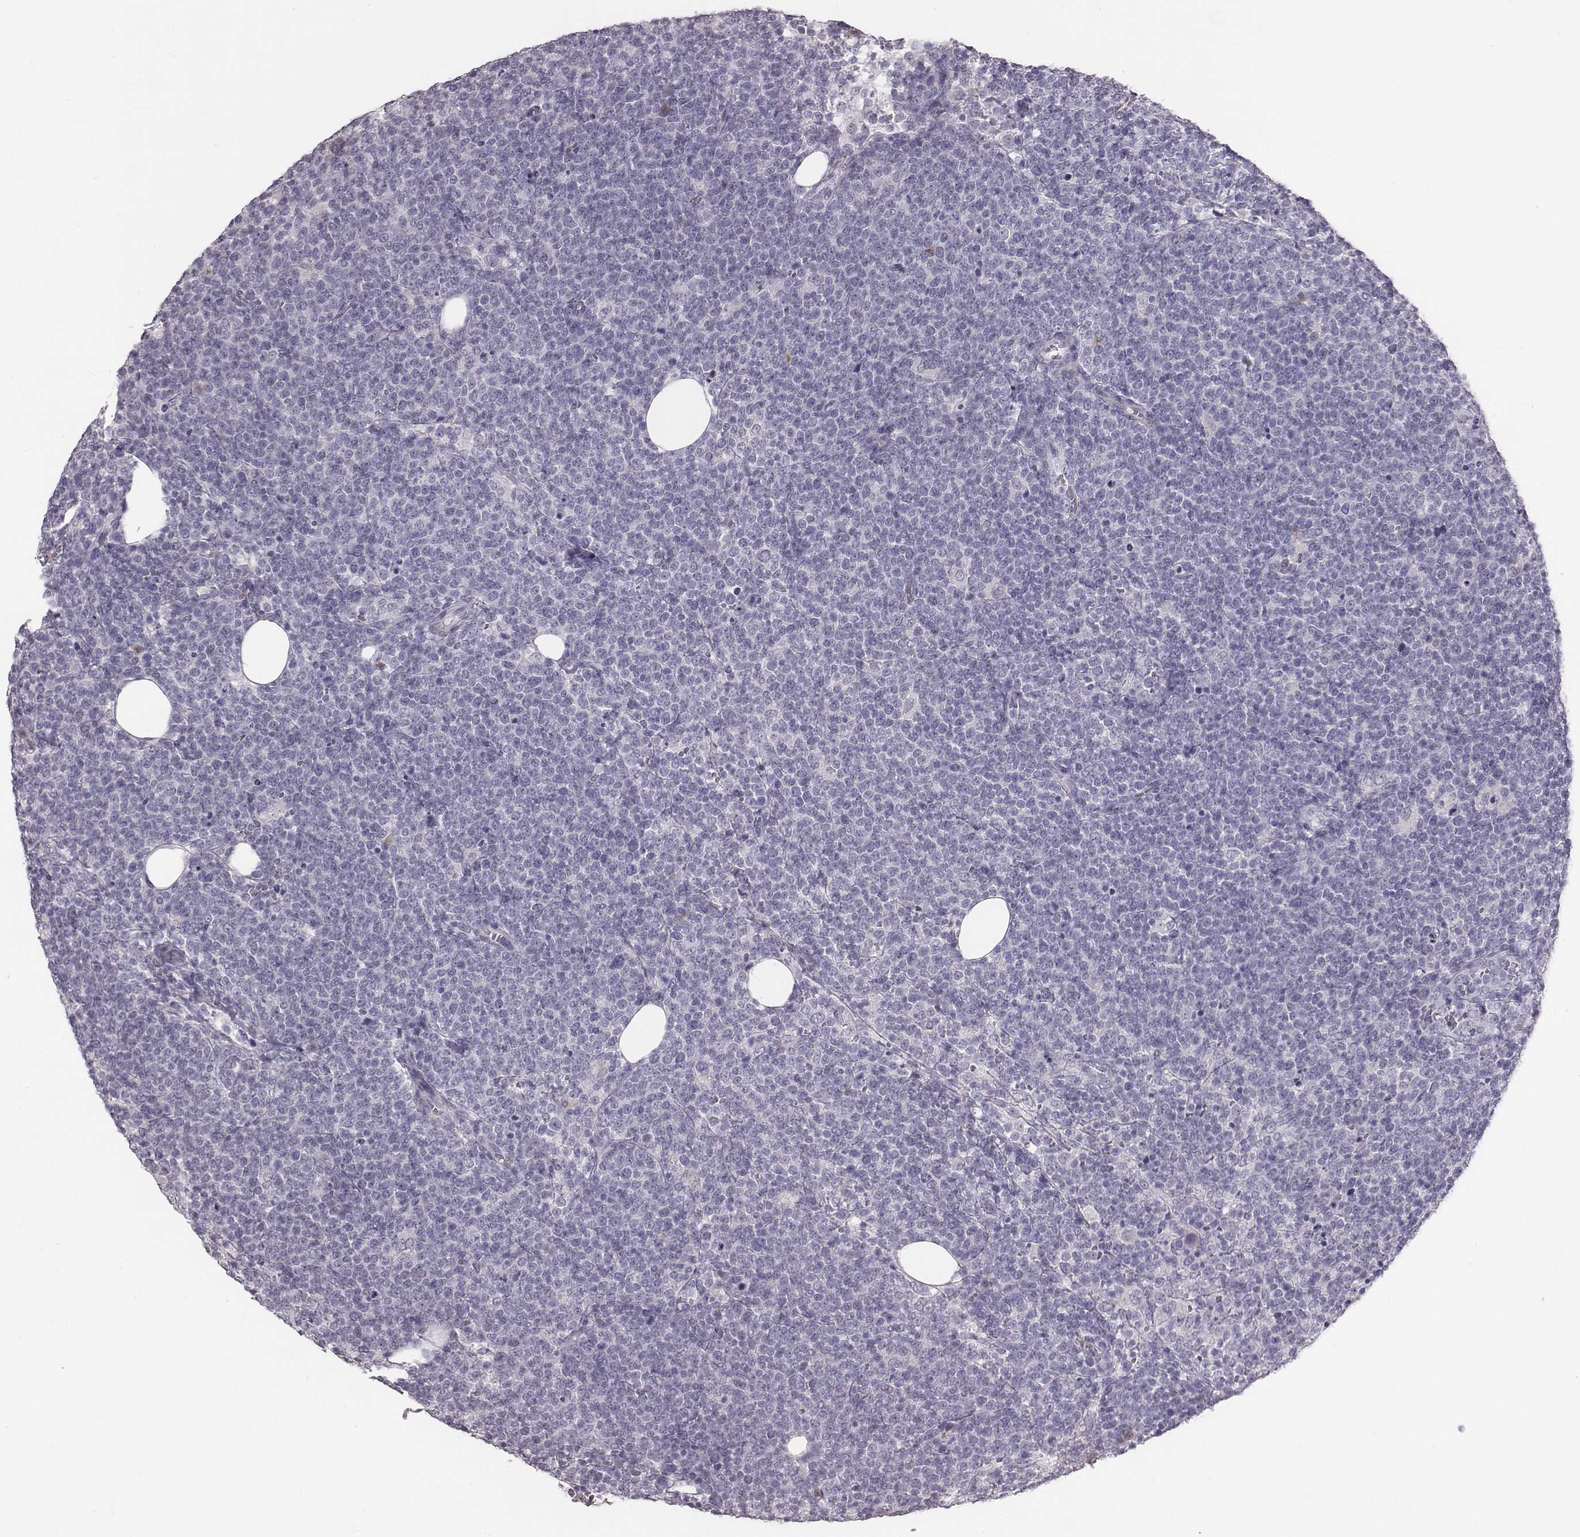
{"staining": {"intensity": "negative", "quantity": "none", "location": "none"}, "tissue": "lymphoma", "cell_type": "Tumor cells", "image_type": "cancer", "snomed": [{"axis": "morphology", "description": "Malignant lymphoma, non-Hodgkin's type, High grade"}, {"axis": "topography", "description": "Lymph node"}], "caption": "Immunohistochemical staining of malignant lymphoma, non-Hodgkin's type (high-grade) reveals no significant positivity in tumor cells.", "gene": "C6orf58", "patient": {"sex": "male", "age": 61}}